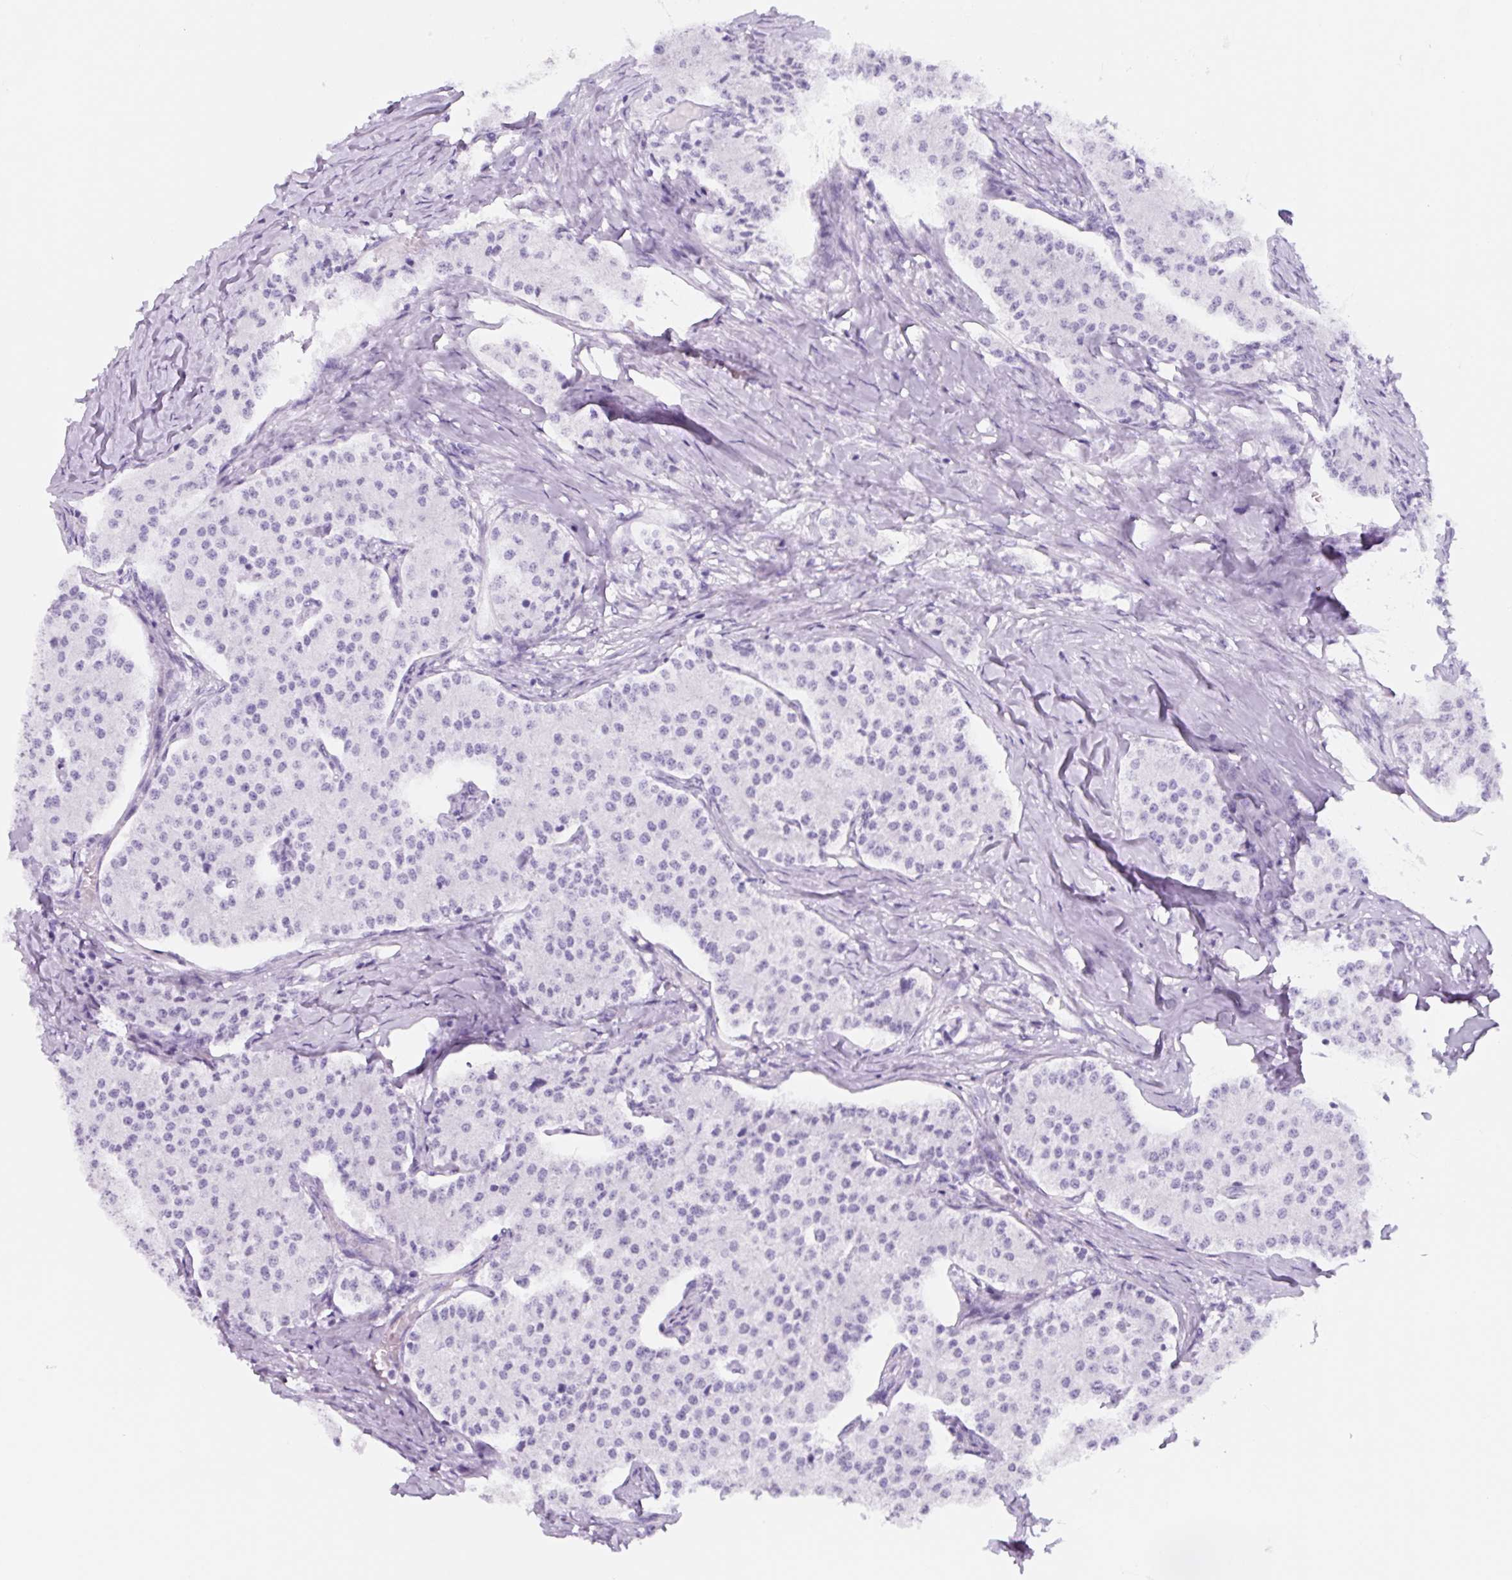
{"staining": {"intensity": "negative", "quantity": "none", "location": "none"}, "tissue": "carcinoid", "cell_type": "Tumor cells", "image_type": "cancer", "snomed": [{"axis": "morphology", "description": "Carcinoid, malignant, NOS"}, {"axis": "topography", "description": "Colon"}], "caption": "Immunohistochemistry (IHC) image of neoplastic tissue: human carcinoid stained with DAB displays no significant protein positivity in tumor cells.", "gene": "TNFRSF8", "patient": {"sex": "female", "age": 52}}